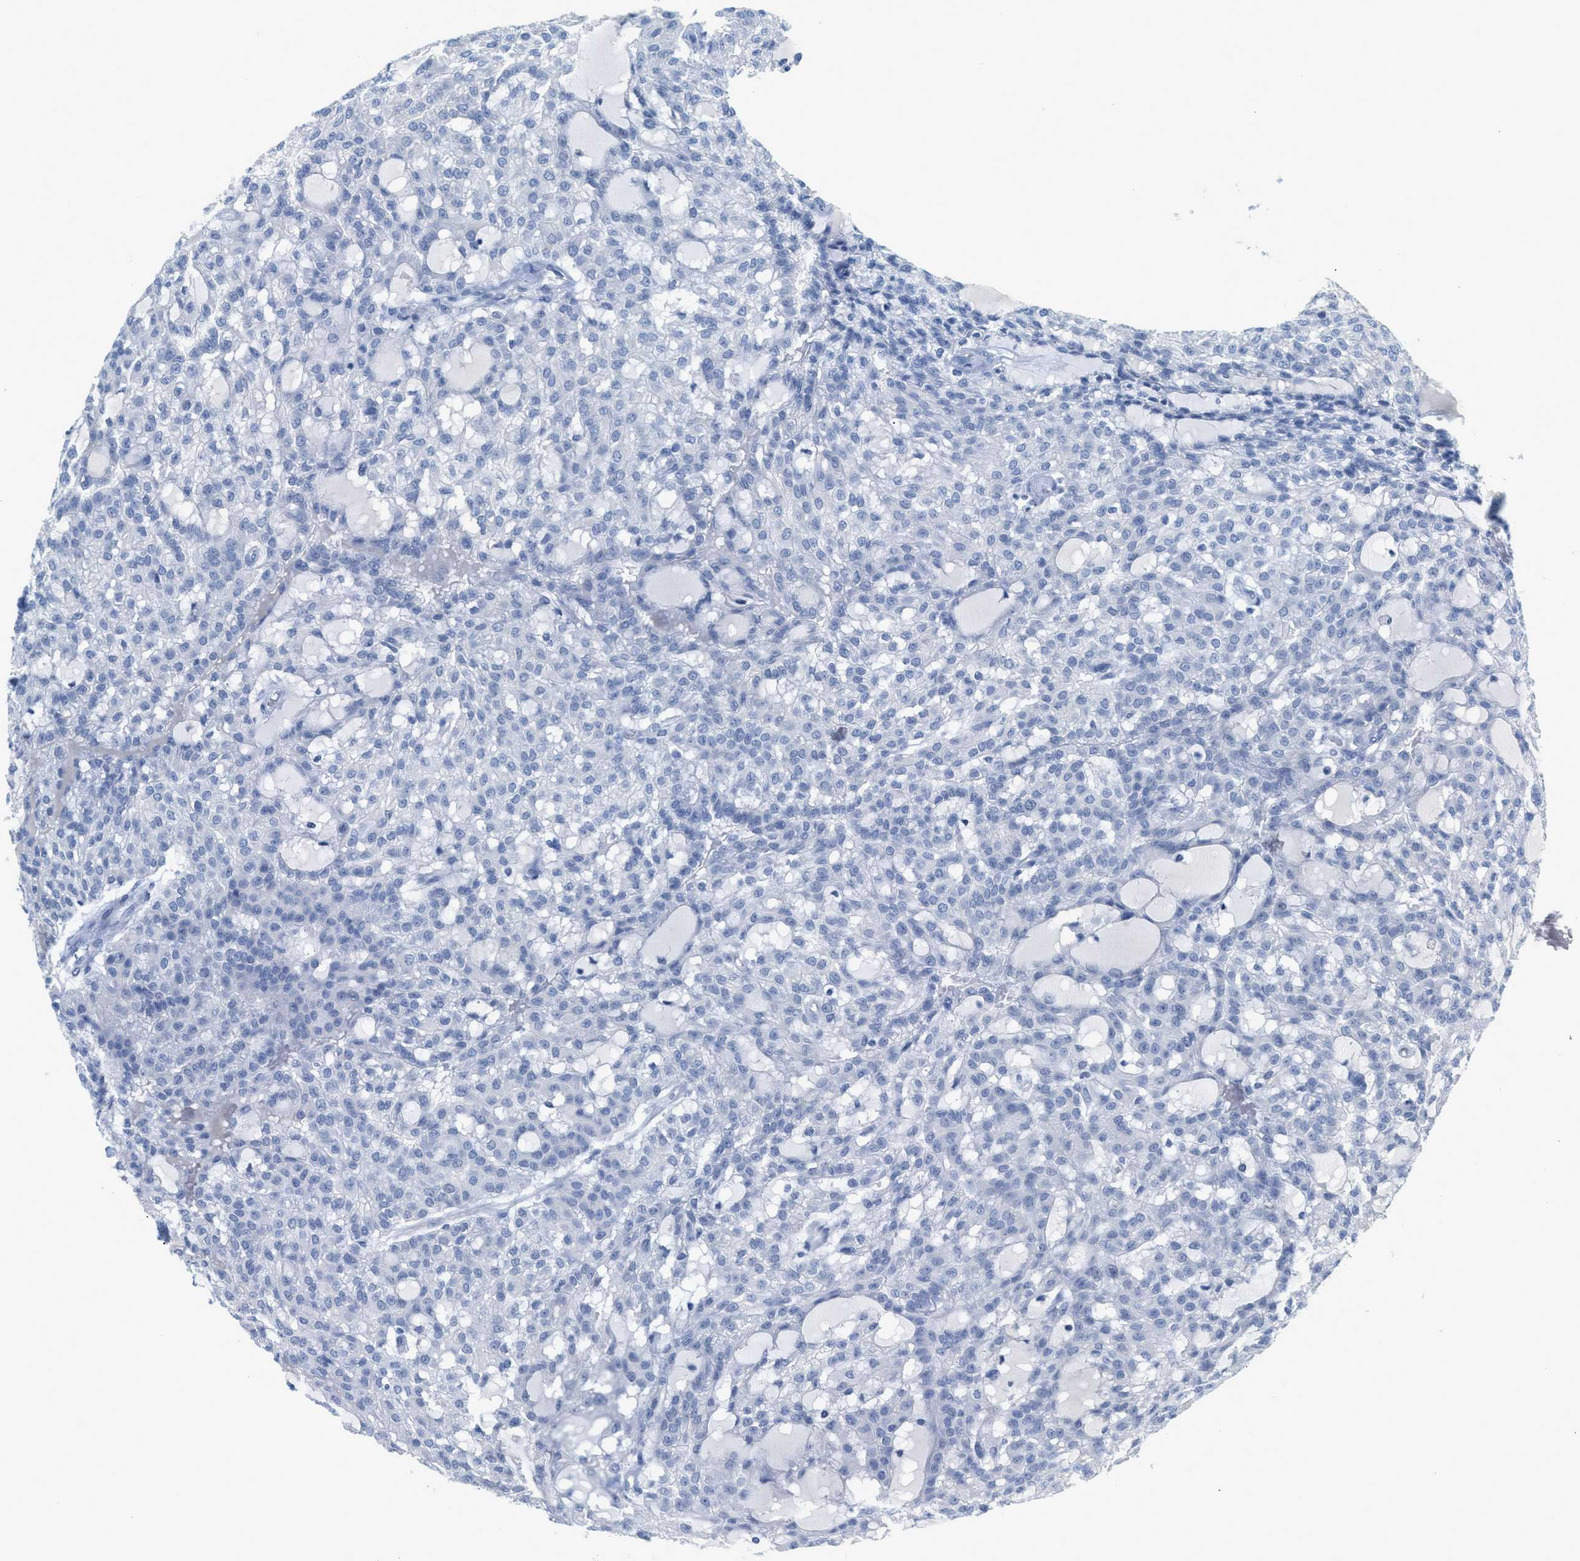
{"staining": {"intensity": "negative", "quantity": "none", "location": "none"}, "tissue": "renal cancer", "cell_type": "Tumor cells", "image_type": "cancer", "snomed": [{"axis": "morphology", "description": "Adenocarcinoma, NOS"}, {"axis": "topography", "description": "Kidney"}], "caption": "Immunohistochemistry of human renal adenocarcinoma displays no positivity in tumor cells. The staining is performed using DAB (3,3'-diaminobenzidine) brown chromogen with nuclei counter-stained in using hematoxylin.", "gene": "HSF2", "patient": {"sex": "male", "age": 63}}